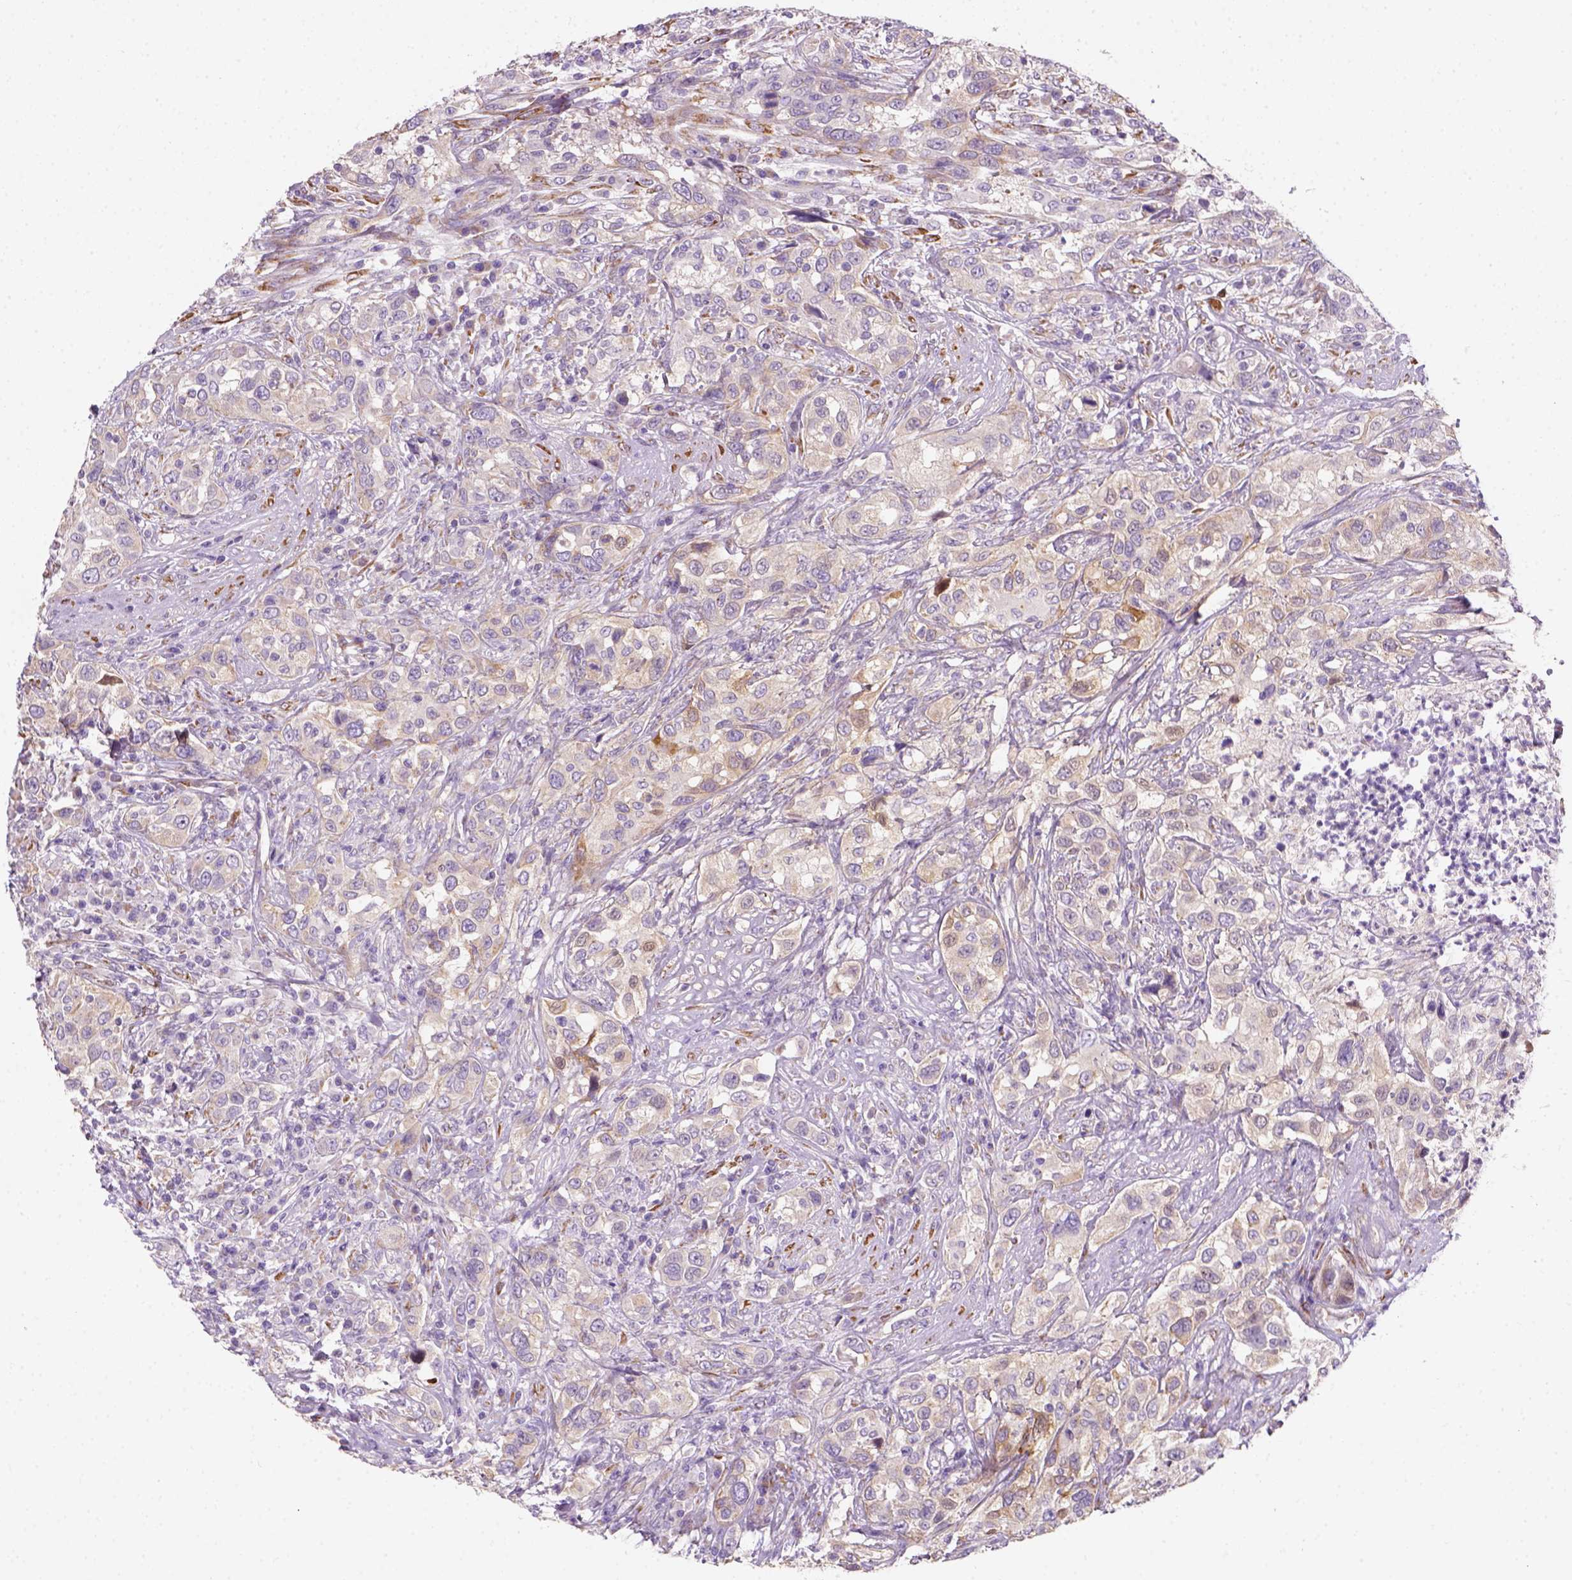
{"staining": {"intensity": "weak", "quantity": "<25%", "location": "cytoplasmic/membranous"}, "tissue": "urothelial cancer", "cell_type": "Tumor cells", "image_type": "cancer", "snomed": [{"axis": "morphology", "description": "Urothelial carcinoma, NOS"}, {"axis": "morphology", "description": "Urothelial carcinoma, High grade"}, {"axis": "topography", "description": "Urinary bladder"}], "caption": "Tumor cells show no significant protein positivity in urothelial carcinoma (high-grade).", "gene": "CES2", "patient": {"sex": "female", "age": 64}}